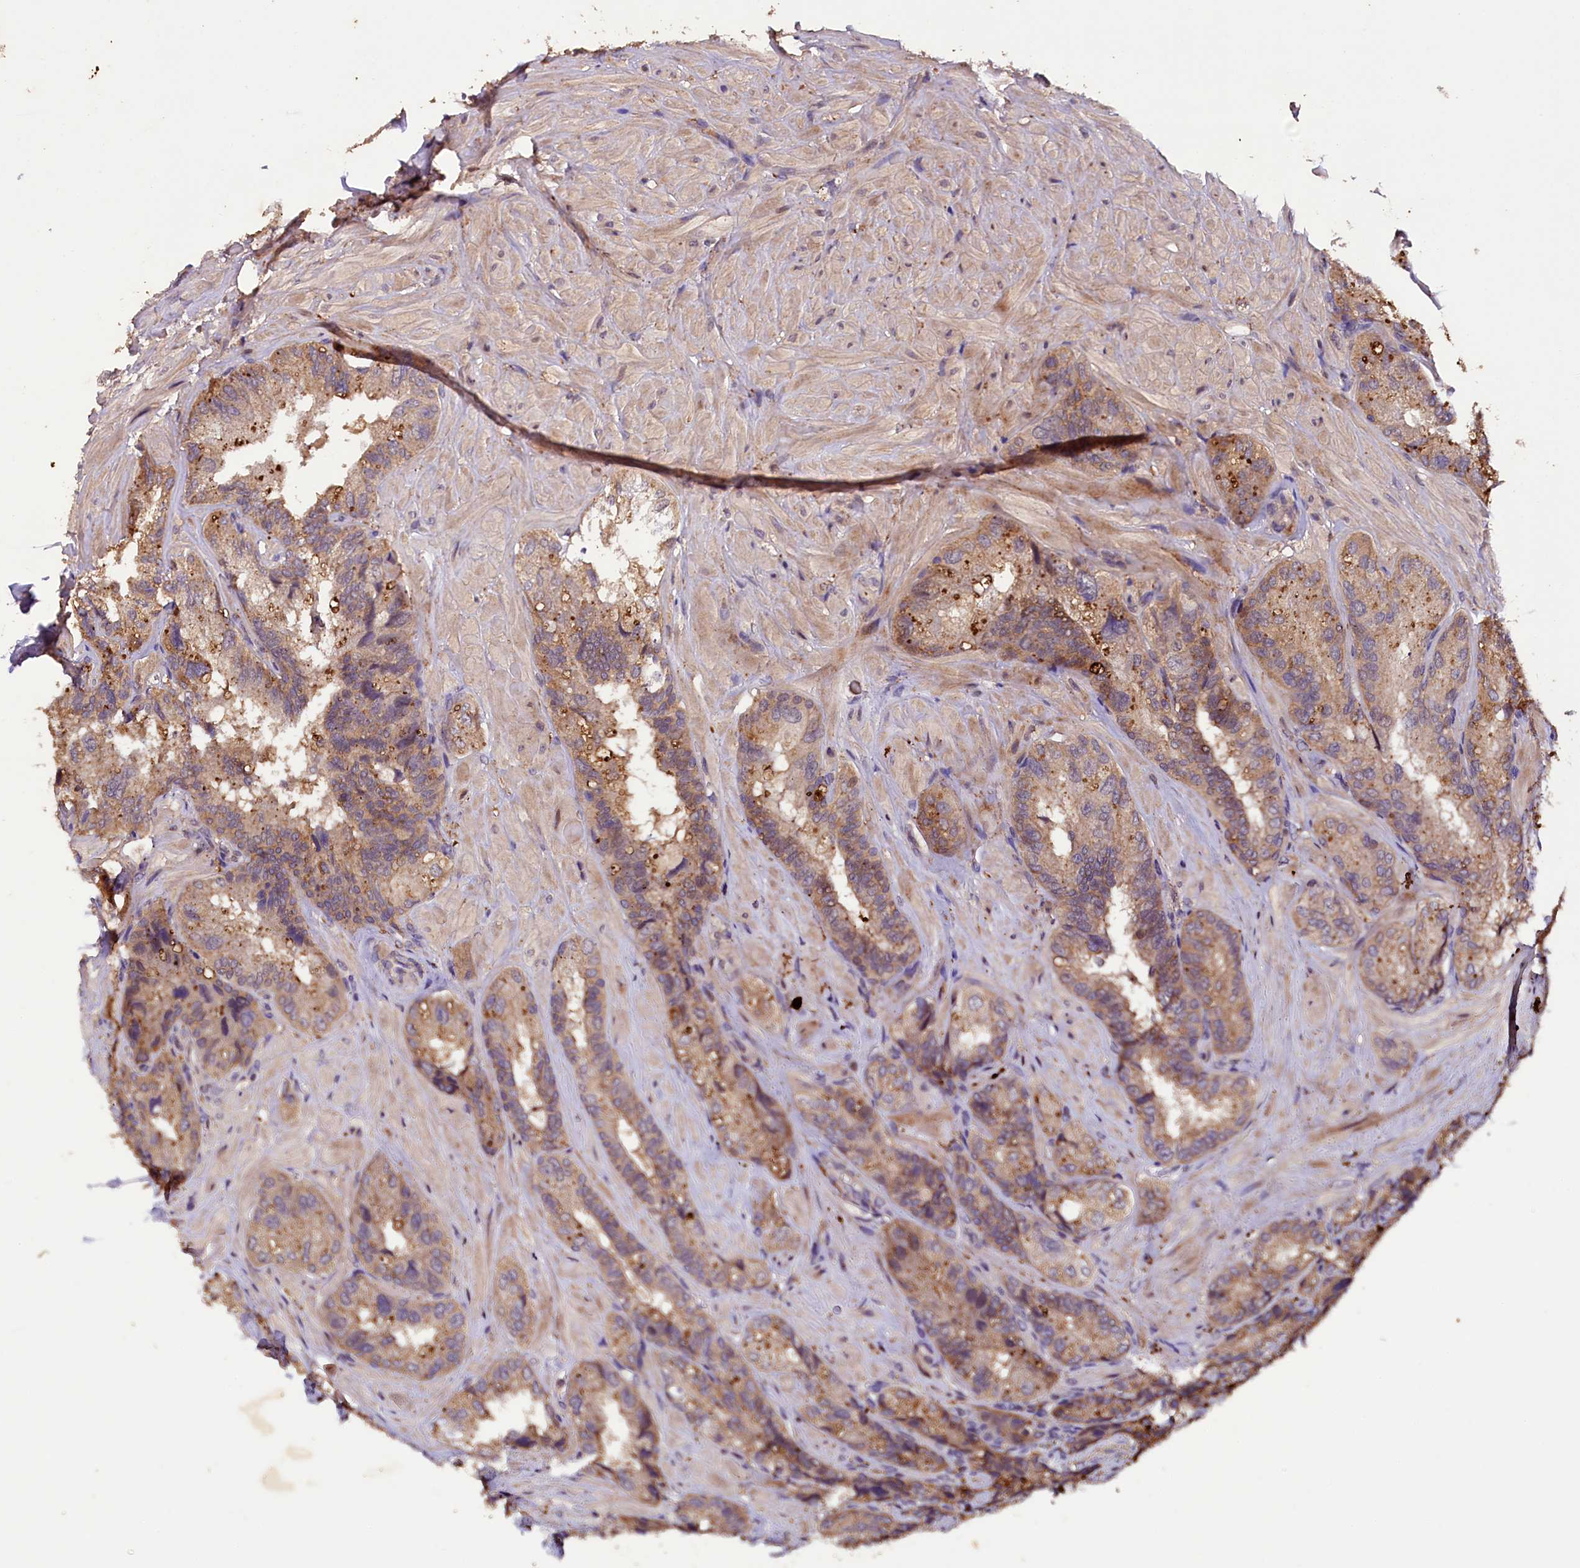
{"staining": {"intensity": "moderate", "quantity": ">75%", "location": "cytoplasmic/membranous"}, "tissue": "seminal vesicle", "cell_type": "Glandular cells", "image_type": "normal", "snomed": [{"axis": "morphology", "description": "Normal tissue, NOS"}, {"axis": "topography", "description": "Prostate and seminal vesicle, NOS"}, {"axis": "topography", "description": "Prostate"}, {"axis": "topography", "description": "Seminal veicle"}], "caption": "A brown stain highlights moderate cytoplasmic/membranous positivity of a protein in glandular cells of benign human seminal vesicle. The staining was performed using DAB to visualize the protein expression in brown, while the nuclei were stained in blue with hematoxylin (Magnification: 20x).", "gene": "PLXNB1", "patient": {"sex": "male", "age": 67}}